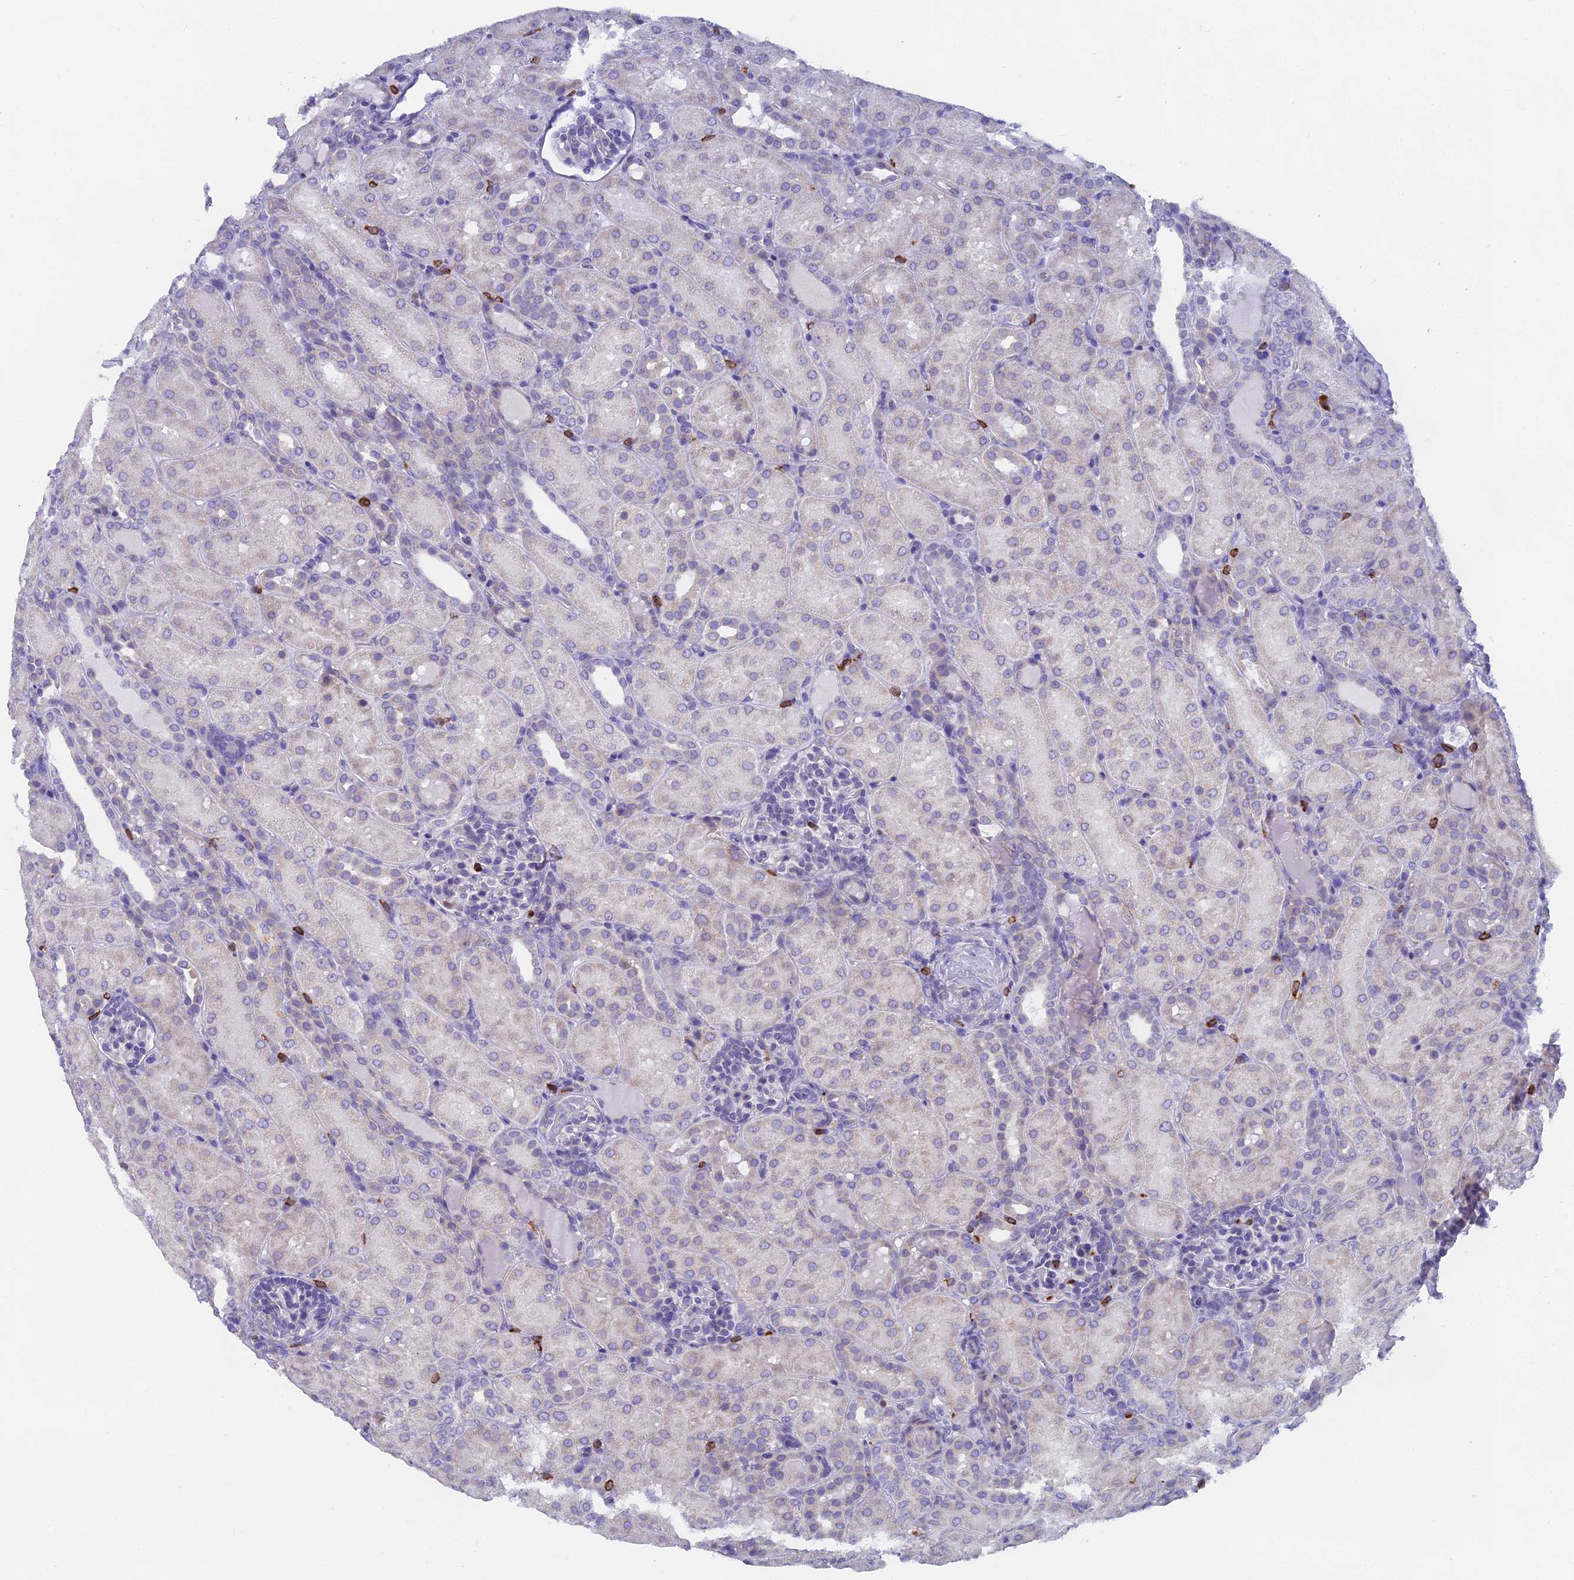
{"staining": {"intensity": "negative", "quantity": "none", "location": "none"}, "tissue": "kidney", "cell_type": "Cells in glomeruli", "image_type": "normal", "snomed": [{"axis": "morphology", "description": "Normal tissue, NOS"}, {"axis": "topography", "description": "Kidney"}], "caption": "Immunohistochemistry (IHC) micrograph of benign kidney: human kidney stained with DAB (3,3'-diaminobenzidine) shows no significant protein expression in cells in glomeruli. Nuclei are stained in blue.", "gene": "ABI3BP", "patient": {"sex": "male", "age": 1}}